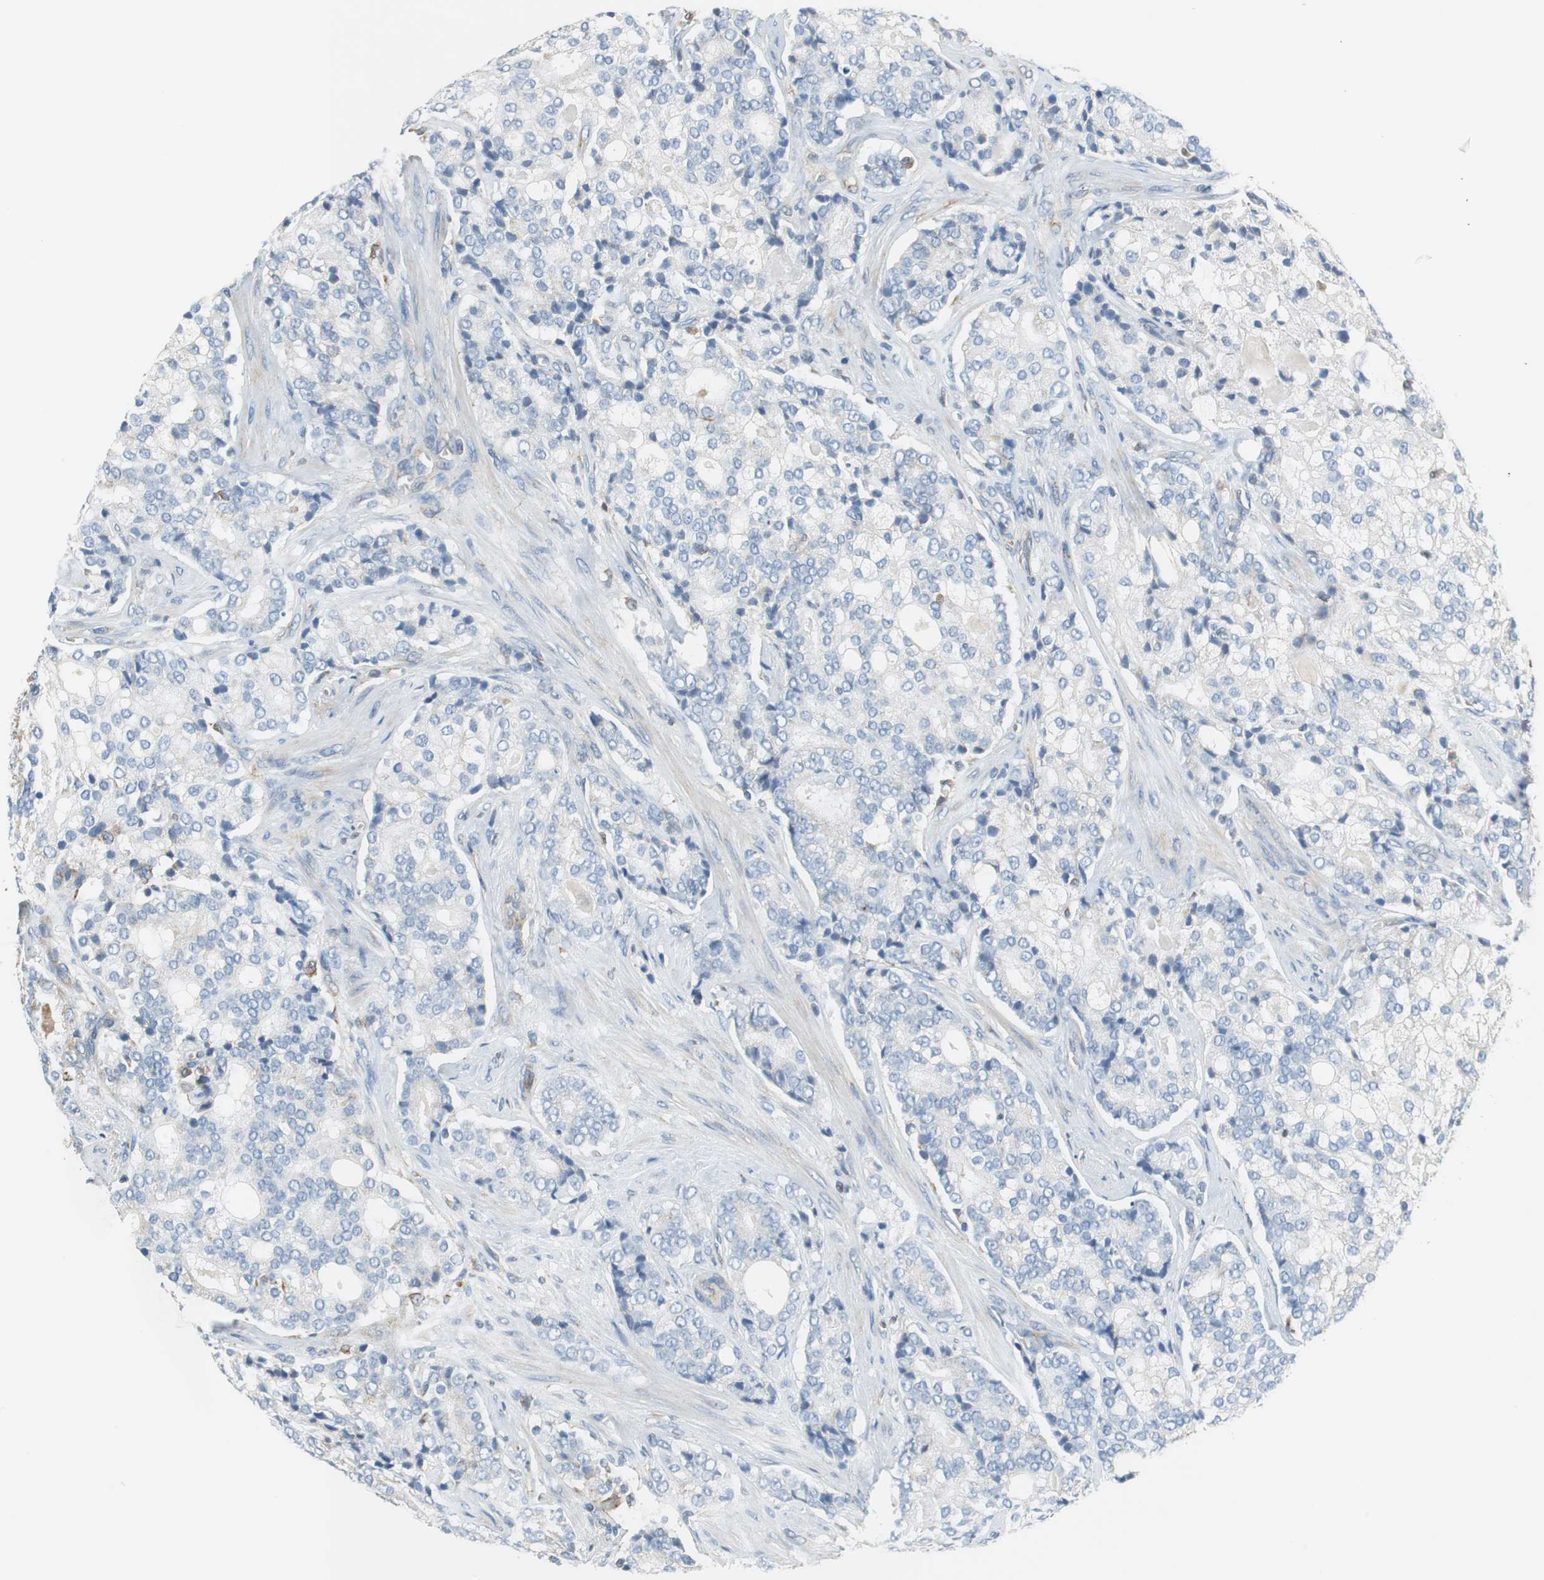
{"staining": {"intensity": "negative", "quantity": "none", "location": "none"}, "tissue": "prostate cancer", "cell_type": "Tumor cells", "image_type": "cancer", "snomed": [{"axis": "morphology", "description": "Adenocarcinoma, Low grade"}, {"axis": "topography", "description": "Prostate"}], "caption": "Protein analysis of prostate cancer reveals no significant positivity in tumor cells.", "gene": "GSTK1", "patient": {"sex": "male", "age": 58}}